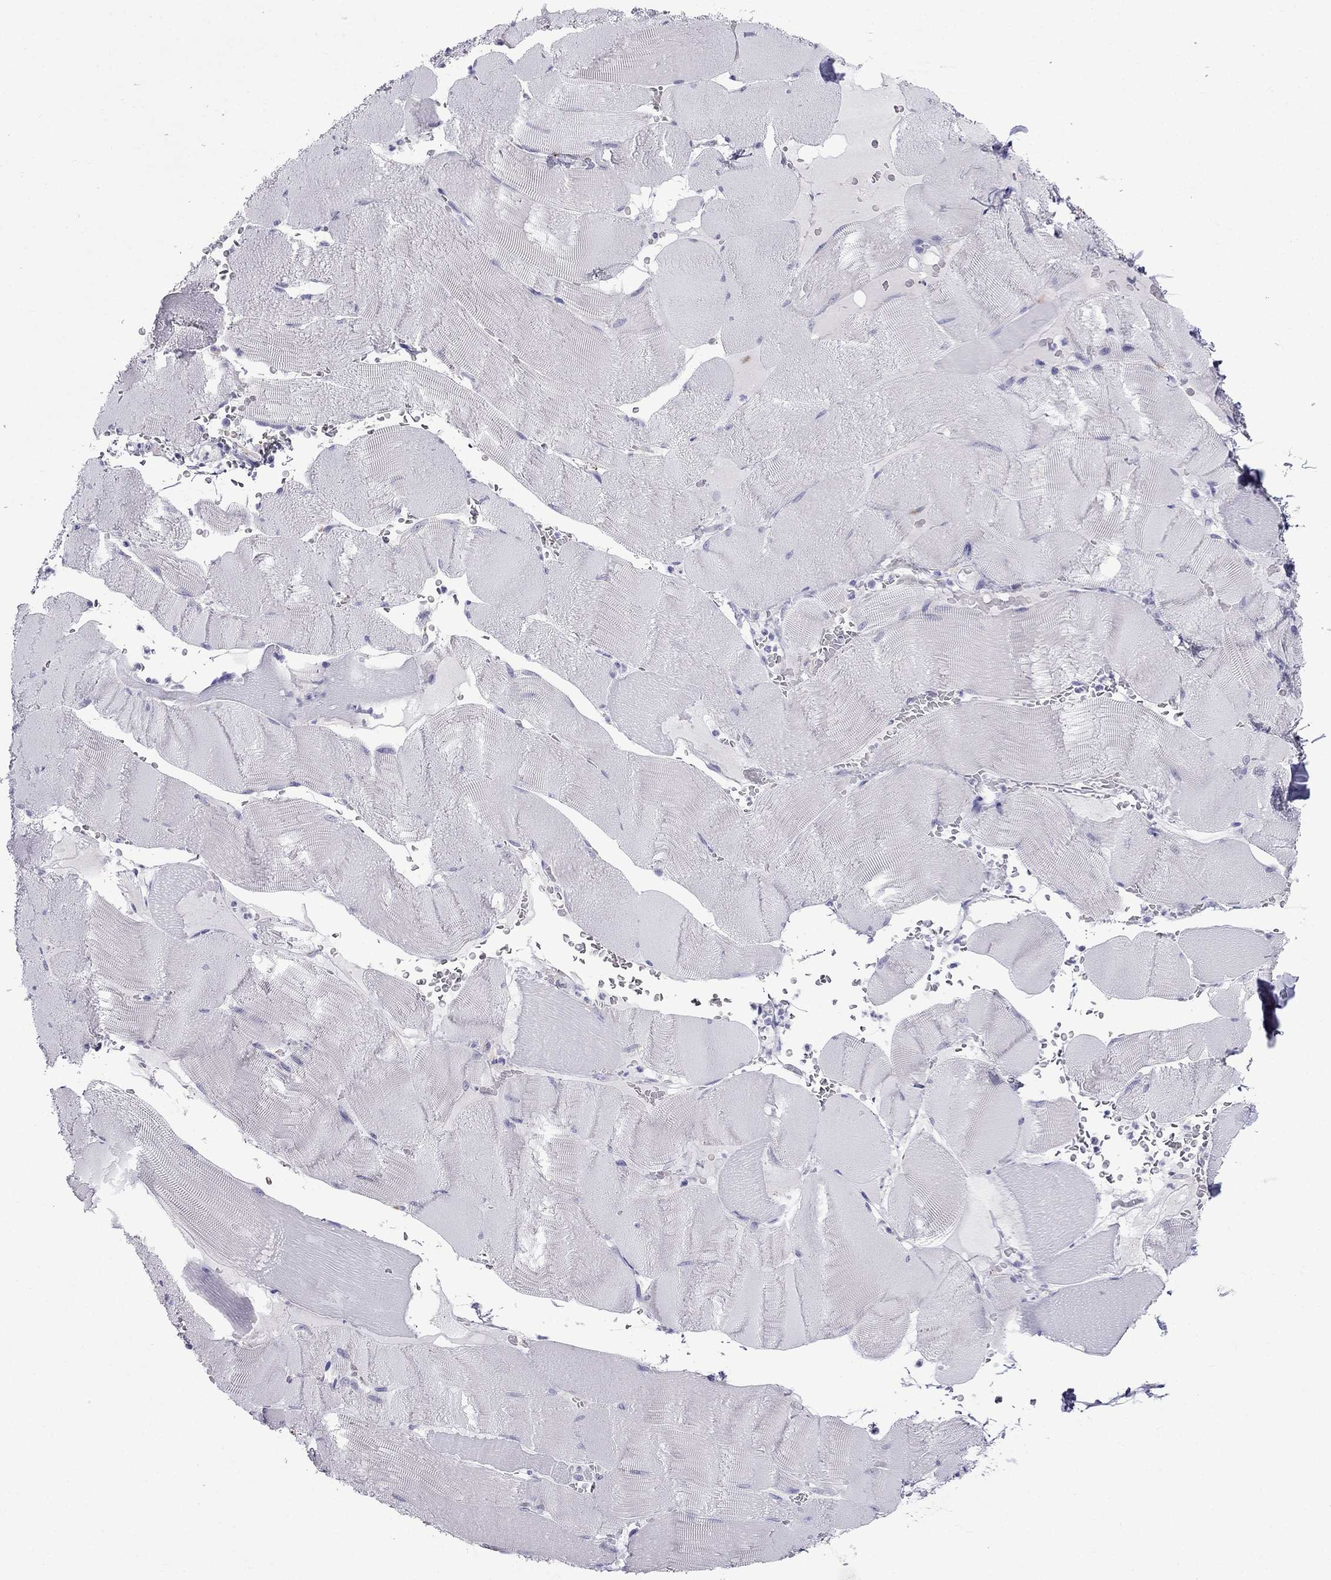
{"staining": {"intensity": "negative", "quantity": "none", "location": "none"}, "tissue": "skeletal muscle", "cell_type": "Myocytes", "image_type": "normal", "snomed": [{"axis": "morphology", "description": "Normal tissue, NOS"}, {"axis": "topography", "description": "Skeletal muscle"}], "caption": "This is an immunohistochemistry (IHC) micrograph of benign human skeletal muscle. There is no positivity in myocytes.", "gene": "MGP", "patient": {"sex": "male", "age": 56}}